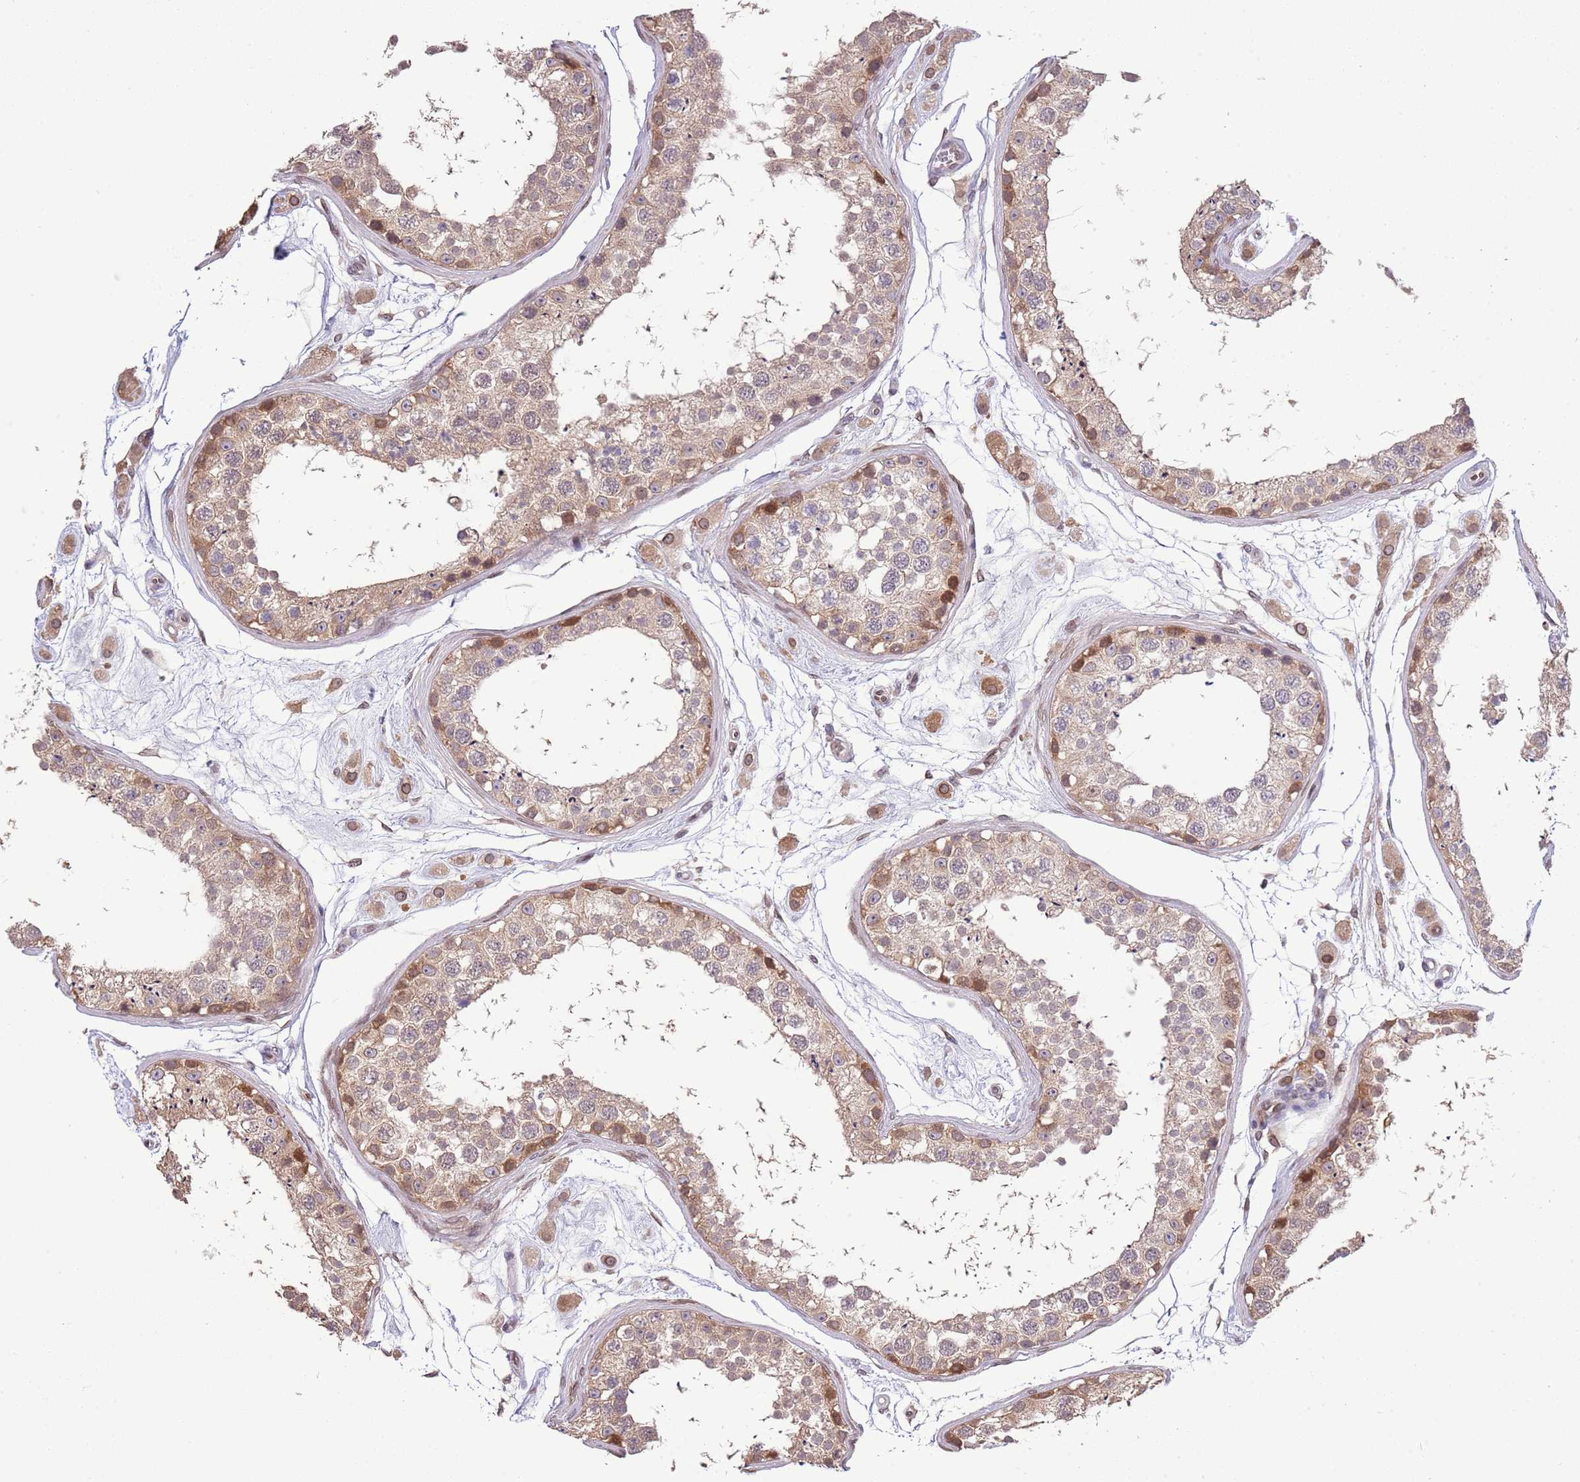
{"staining": {"intensity": "moderate", "quantity": "<25%", "location": "cytoplasmic/membranous,nuclear"}, "tissue": "testis", "cell_type": "Cells in seminiferous ducts", "image_type": "normal", "snomed": [{"axis": "morphology", "description": "Normal tissue, NOS"}, {"axis": "topography", "description": "Testis"}], "caption": "High-magnification brightfield microscopy of normal testis stained with DAB (3,3'-diaminobenzidine) (brown) and counterstained with hematoxylin (blue). cells in seminiferous ducts exhibit moderate cytoplasmic/membranous,nuclear staining is seen in approximately<25% of cells. (DAB IHC with brightfield microscopy, high magnification).", "gene": "ZNF665", "patient": {"sex": "male", "age": 25}}